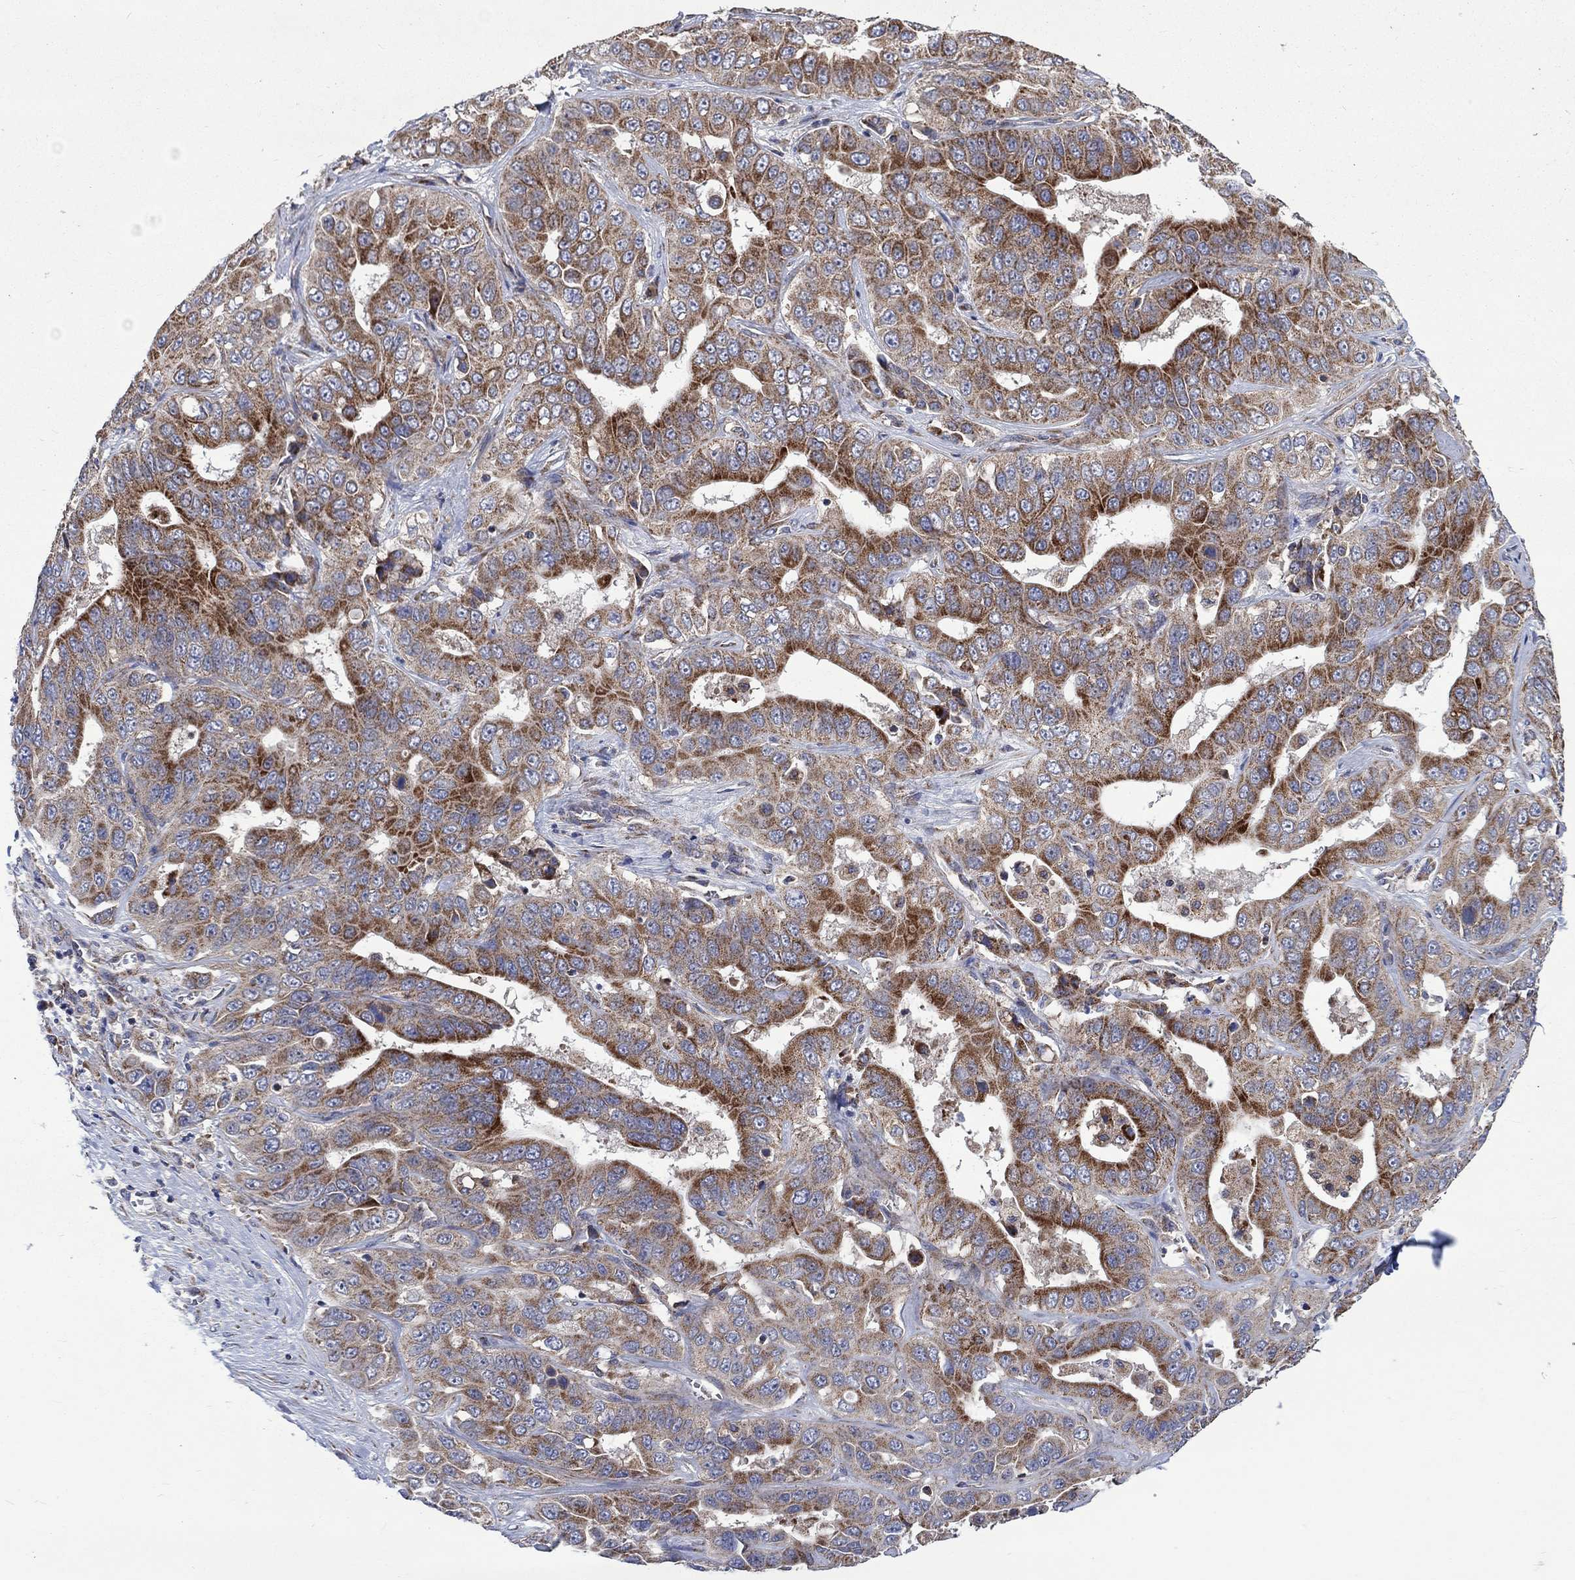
{"staining": {"intensity": "strong", "quantity": "<25%", "location": "cytoplasmic/membranous"}, "tissue": "liver cancer", "cell_type": "Tumor cells", "image_type": "cancer", "snomed": [{"axis": "morphology", "description": "Cholangiocarcinoma"}, {"axis": "topography", "description": "Liver"}], "caption": "About <25% of tumor cells in liver cancer (cholangiocarcinoma) display strong cytoplasmic/membranous protein expression as visualized by brown immunohistochemical staining.", "gene": "RPLP0", "patient": {"sex": "female", "age": 52}}